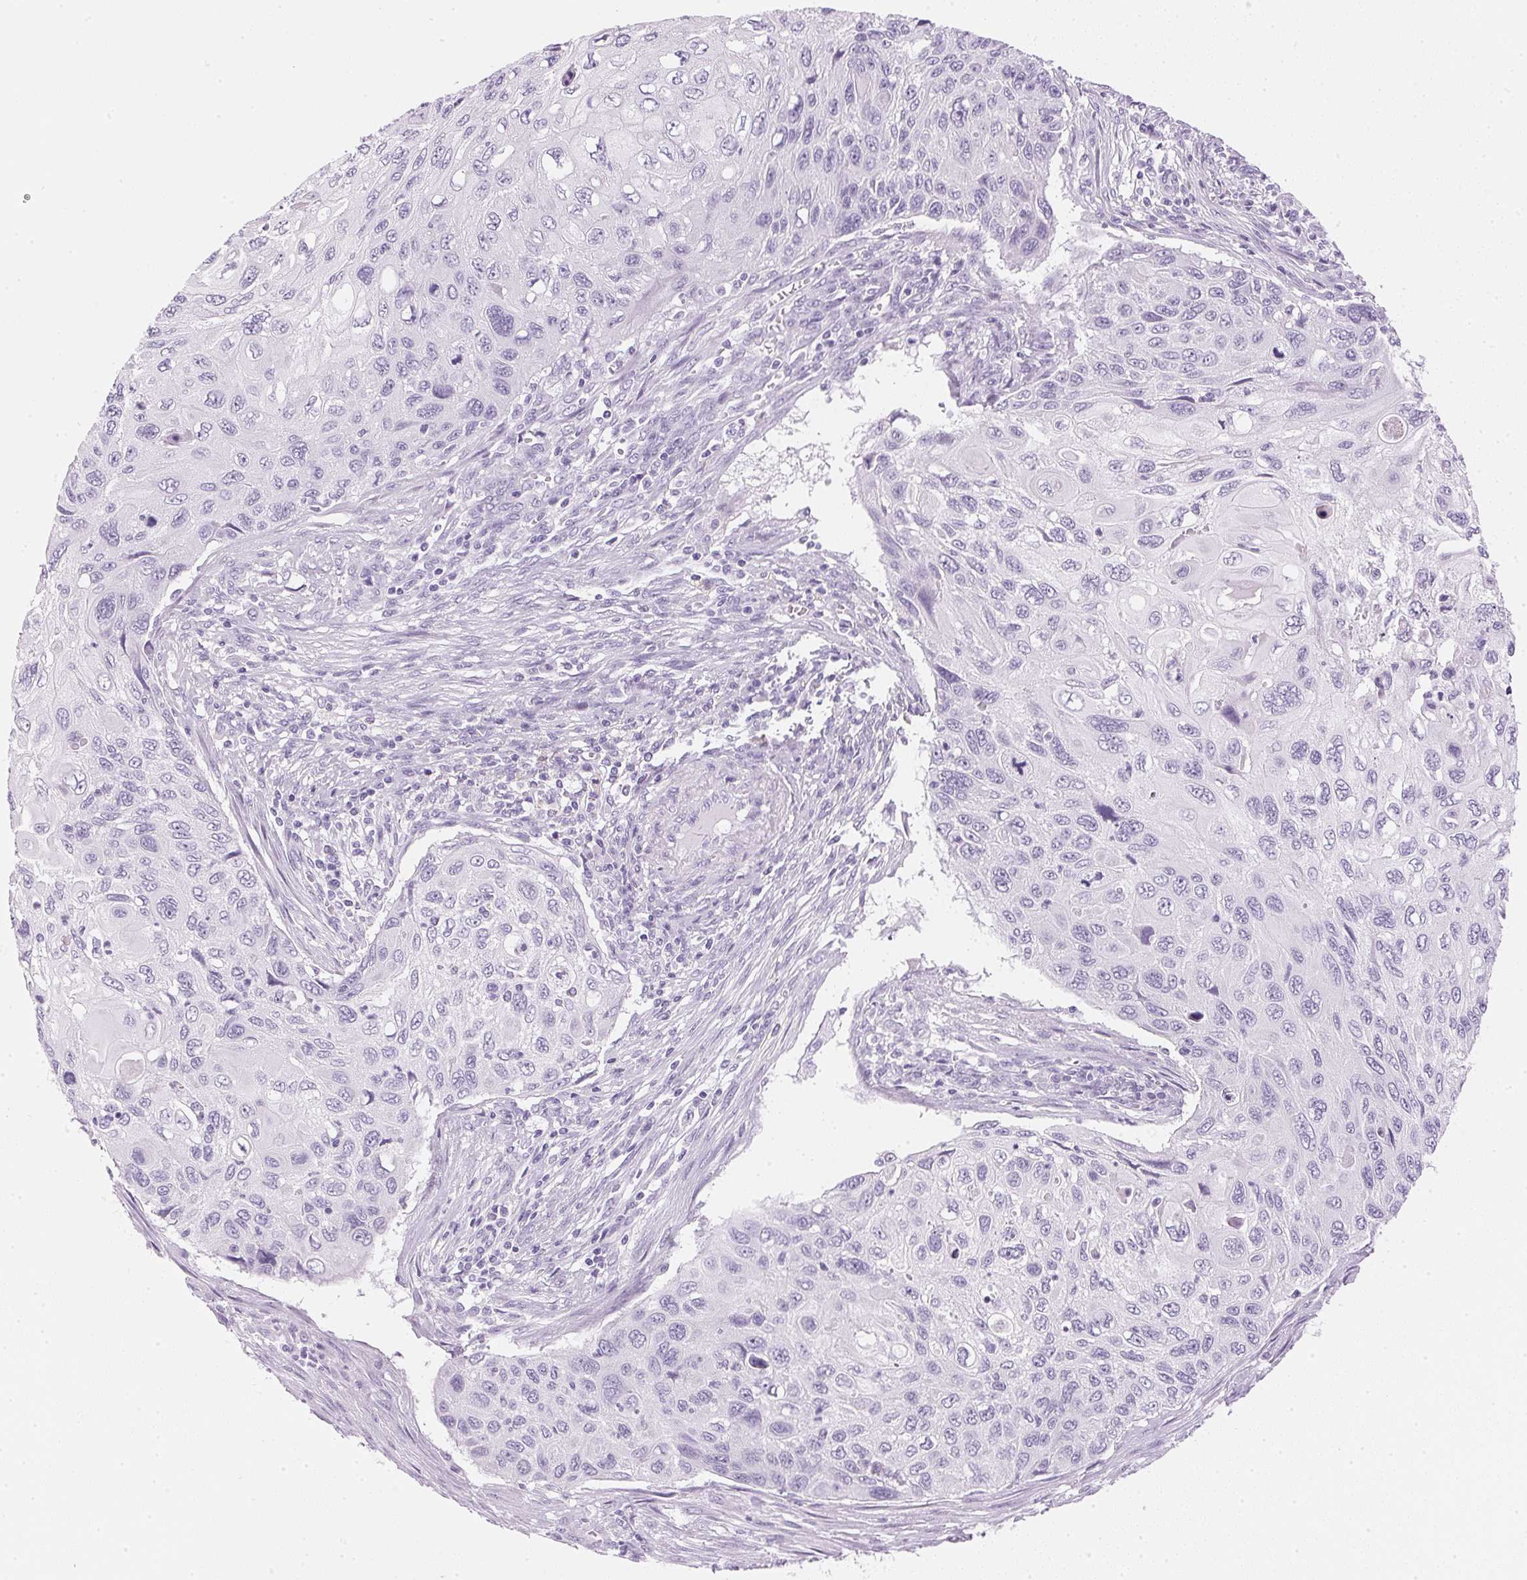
{"staining": {"intensity": "negative", "quantity": "none", "location": "none"}, "tissue": "cervical cancer", "cell_type": "Tumor cells", "image_type": "cancer", "snomed": [{"axis": "morphology", "description": "Squamous cell carcinoma, NOS"}, {"axis": "topography", "description": "Cervix"}], "caption": "An image of cervical squamous cell carcinoma stained for a protein demonstrates no brown staining in tumor cells.", "gene": "IGFBP1", "patient": {"sex": "female", "age": 70}}